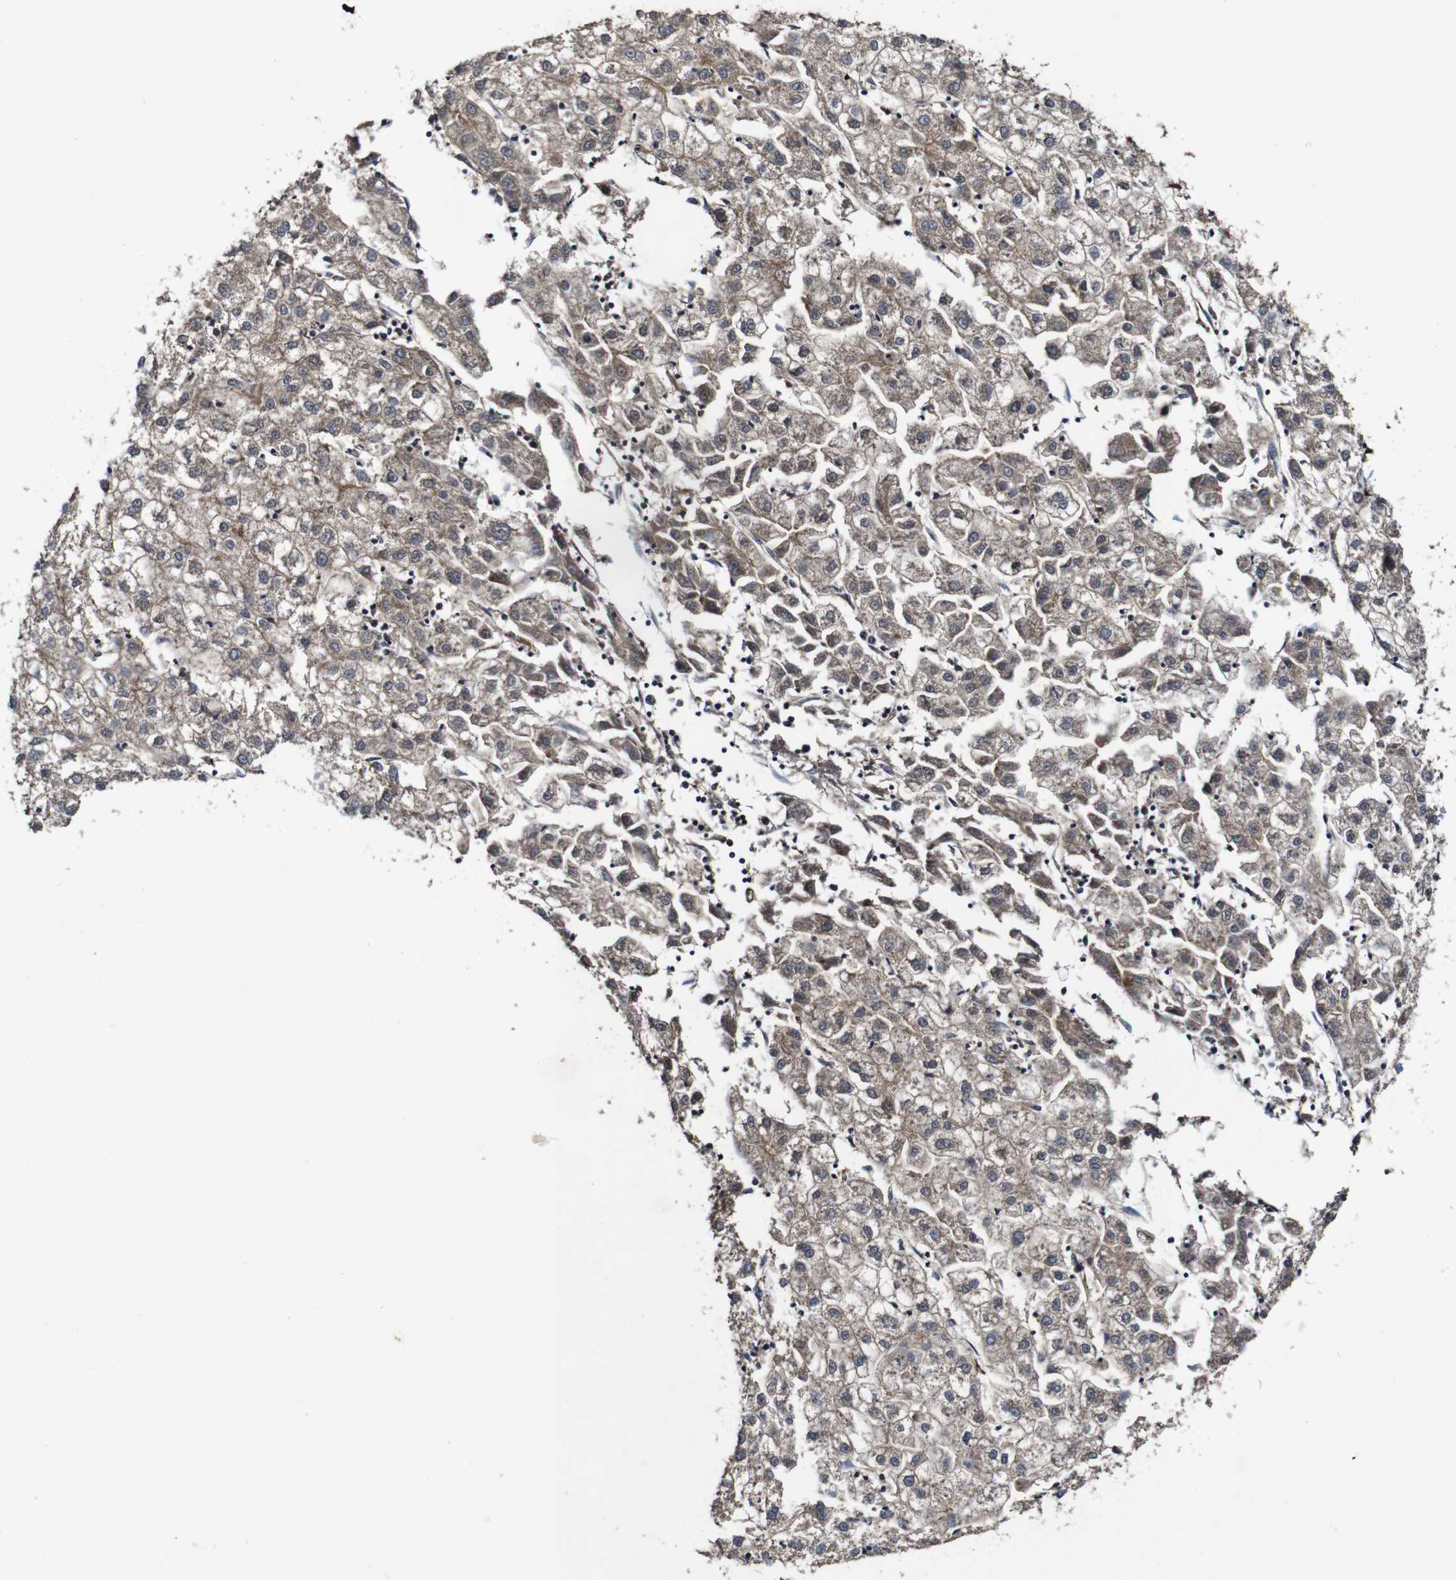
{"staining": {"intensity": "weak", "quantity": ">75%", "location": "cytoplasmic/membranous"}, "tissue": "liver cancer", "cell_type": "Tumor cells", "image_type": "cancer", "snomed": [{"axis": "morphology", "description": "Carcinoma, Hepatocellular, NOS"}, {"axis": "topography", "description": "Liver"}], "caption": "This photomicrograph demonstrates immunohistochemistry staining of human hepatocellular carcinoma (liver), with low weak cytoplasmic/membranous staining in about >75% of tumor cells.", "gene": "GSDME", "patient": {"sex": "male", "age": 72}}